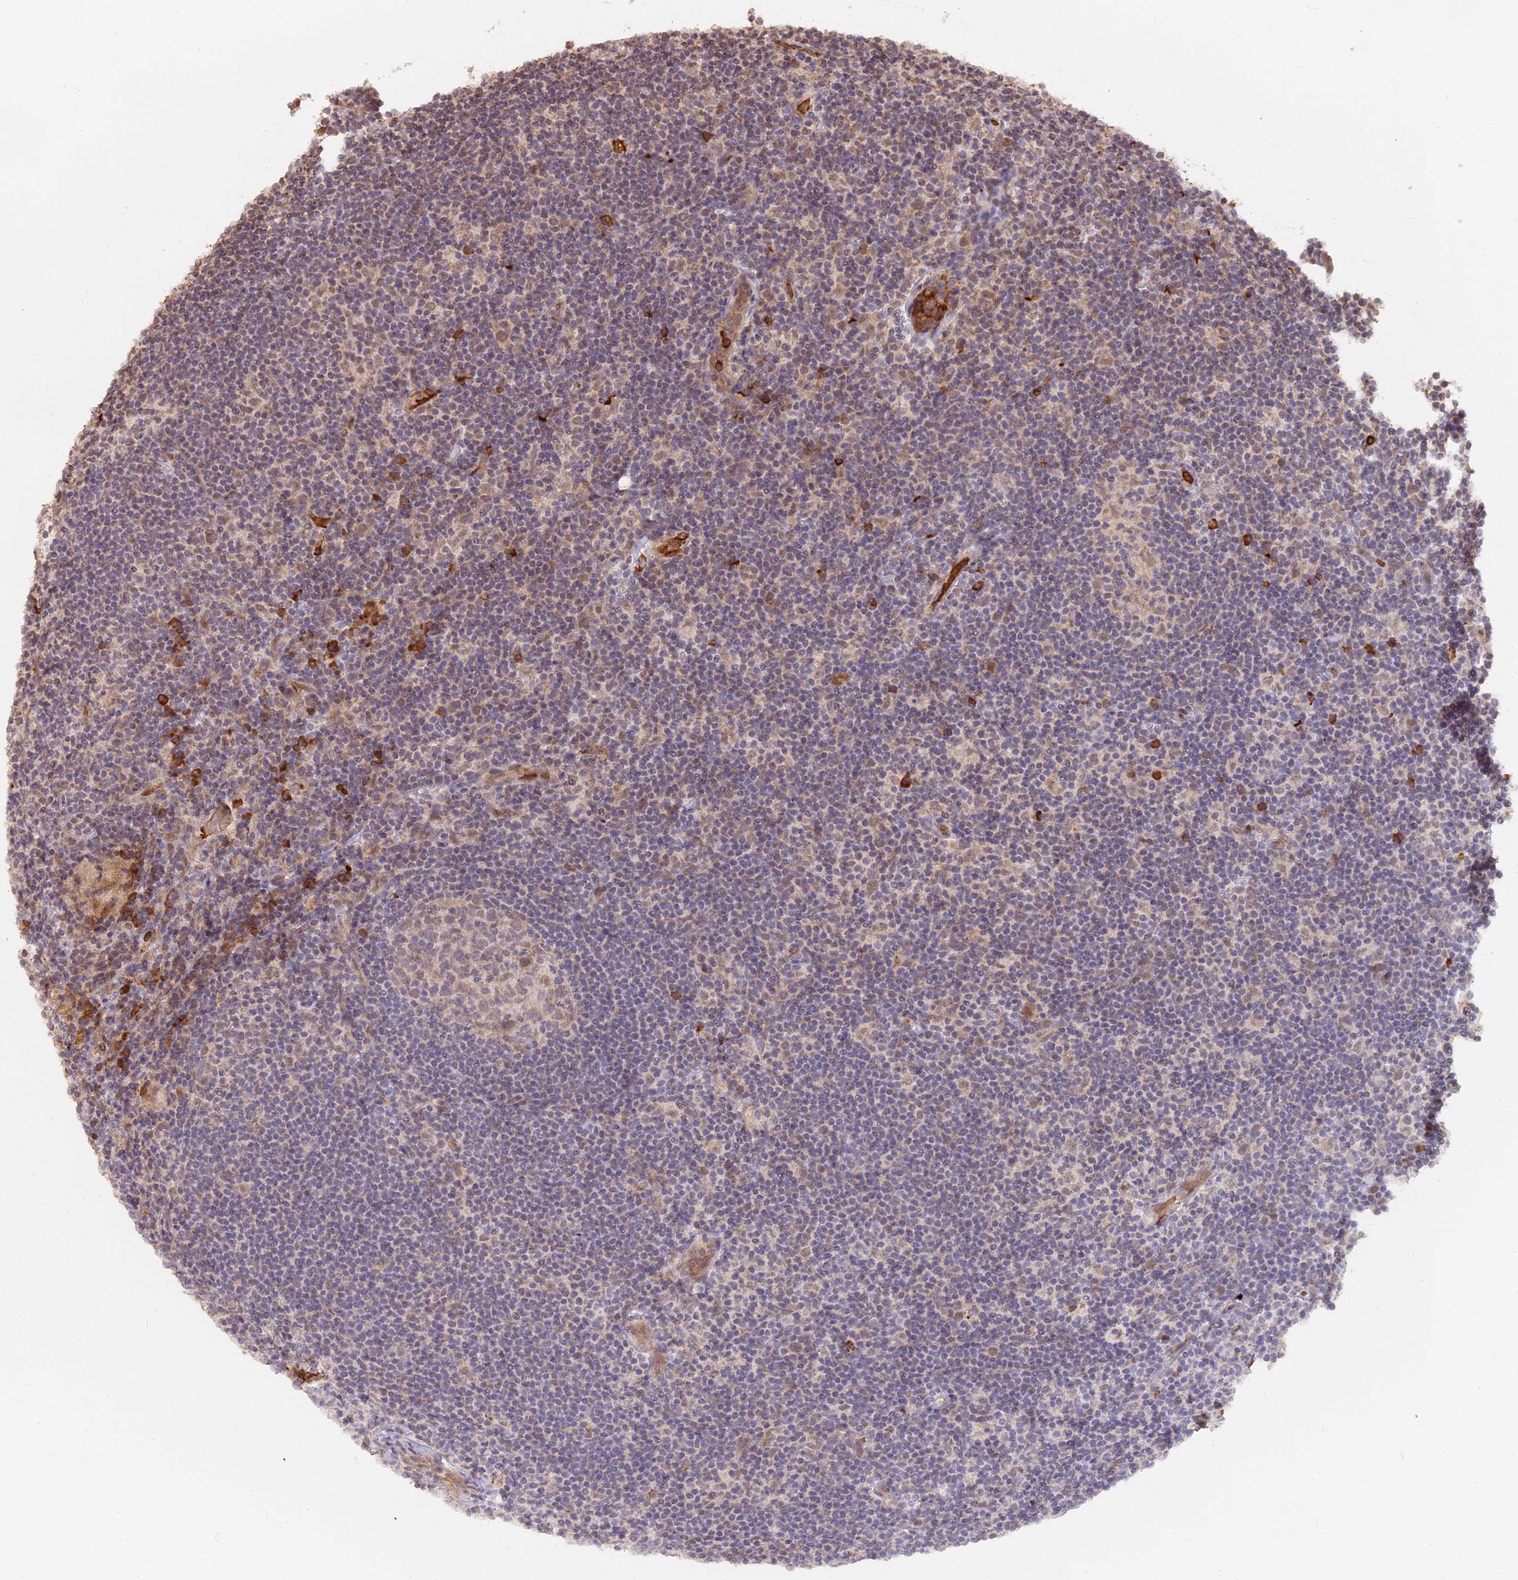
{"staining": {"intensity": "moderate", "quantity": ">75%", "location": "cytoplasmic/membranous"}, "tissue": "lymphoma", "cell_type": "Tumor cells", "image_type": "cancer", "snomed": [{"axis": "morphology", "description": "Hodgkin's disease, NOS"}, {"axis": "topography", "description": "Lymph node"}], "caption": "Tumor cells exhibit moderate cytoplasmic/membranous expression in about >75% of cells in Hodgkin's disease.", "gene": "ZDBF2", "patient": {"sex": "female", "age": 57}}